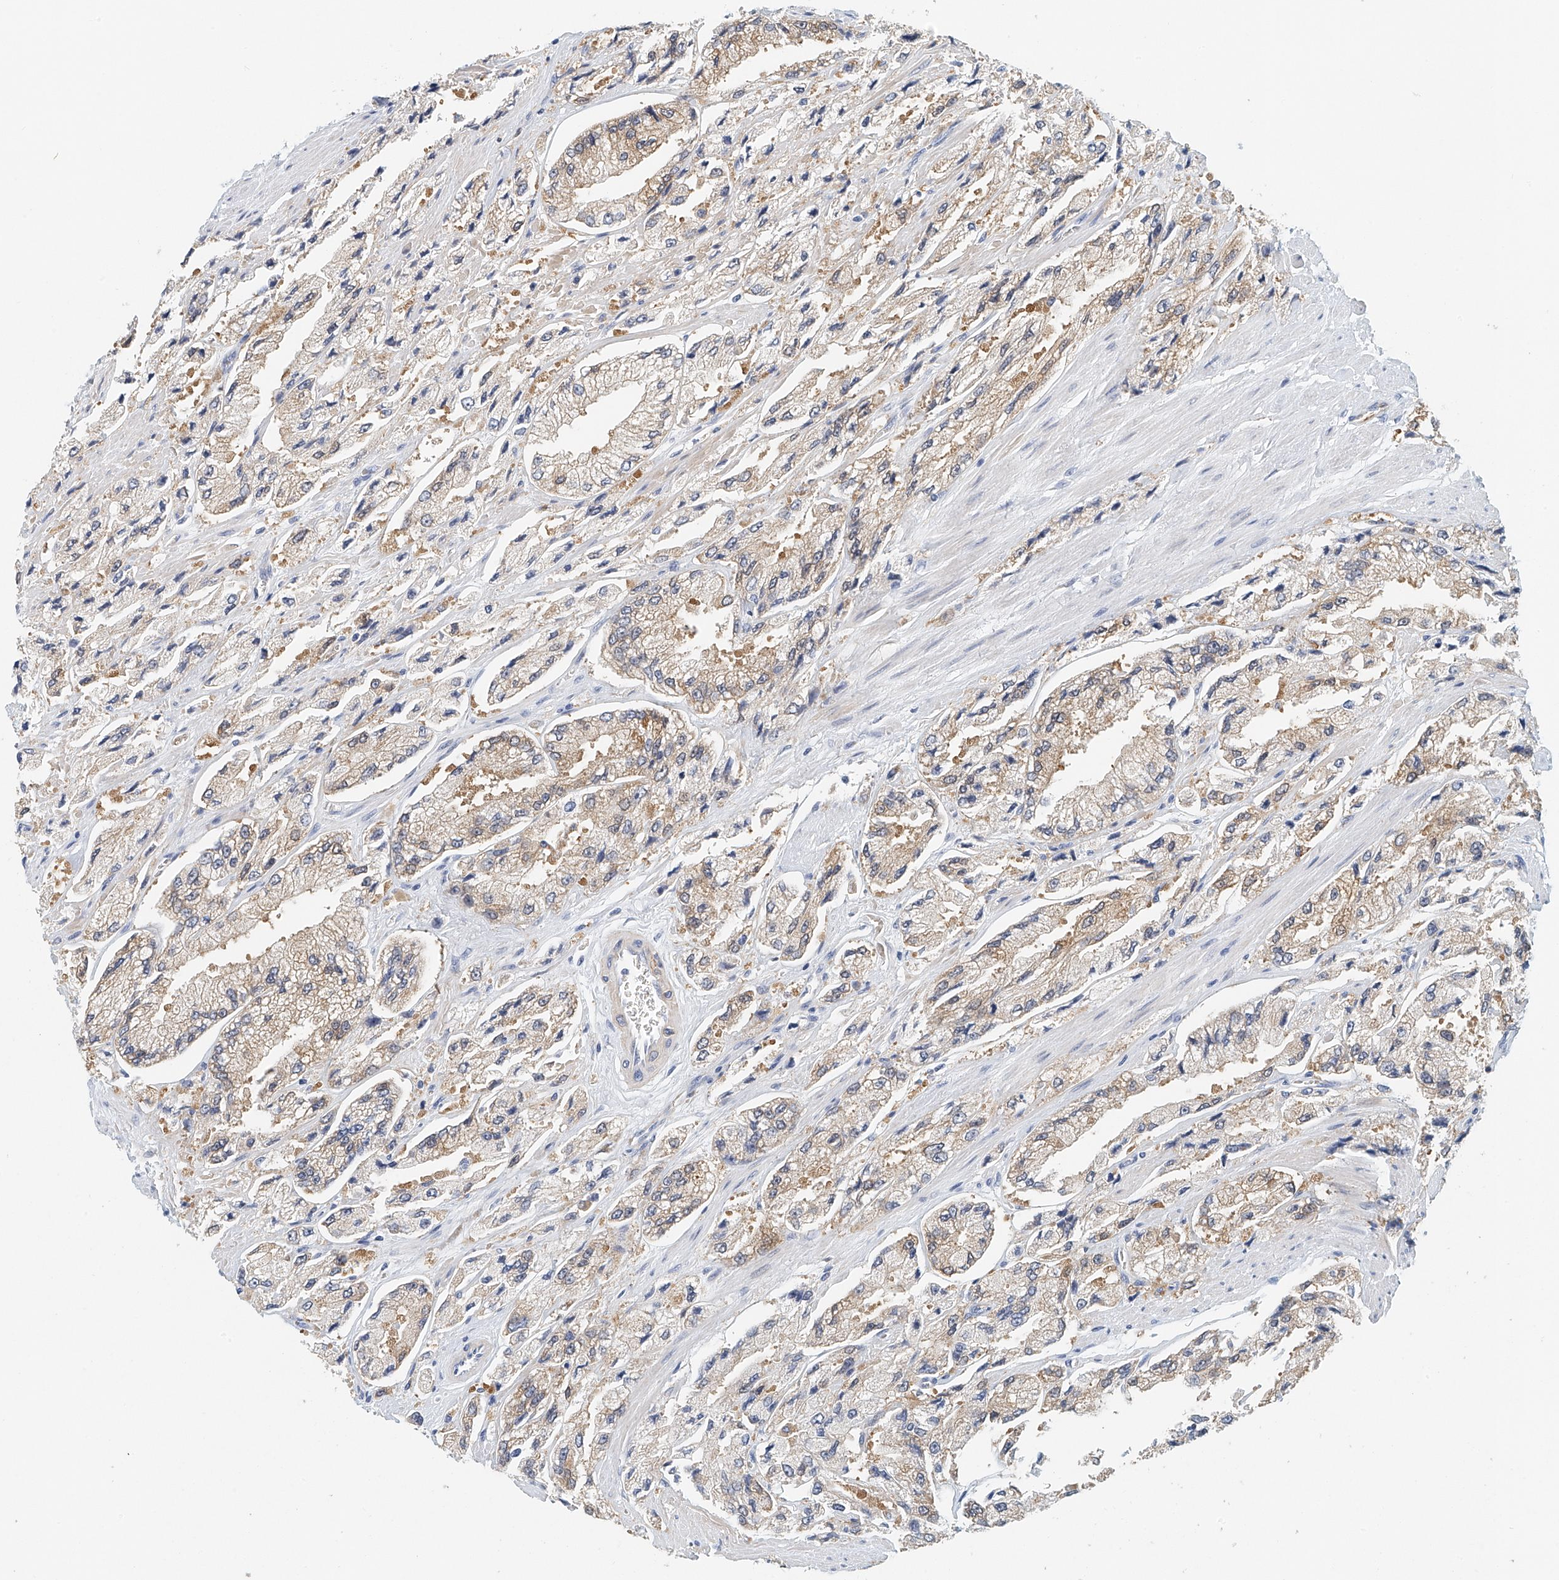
{"staining": {"intensity": "moderate", "quantity": "<25%", "location": "cytoplasmic/membranous"}, "tissue": "prostate cancer", "cell_type": "Tumor cells", "image_type": "cancer", "snomed": [{"axis": "morphology", "description": "Adenocarcinoma, High grade"}, {"axis": "topography", "description": "Prostate"}], "caption": "This photomicrograph exhibits adenocarcinoma (high-grade) (prostate) stained with immunohistochemistry to label a protein in brown. The cytoplasmic/membranous of tumor cells show moderate positivity for the protein. Nuclei are counter-stained blue.", "gene": "ARHGAP28", "patient": {"sex": "male", "age": 58}}